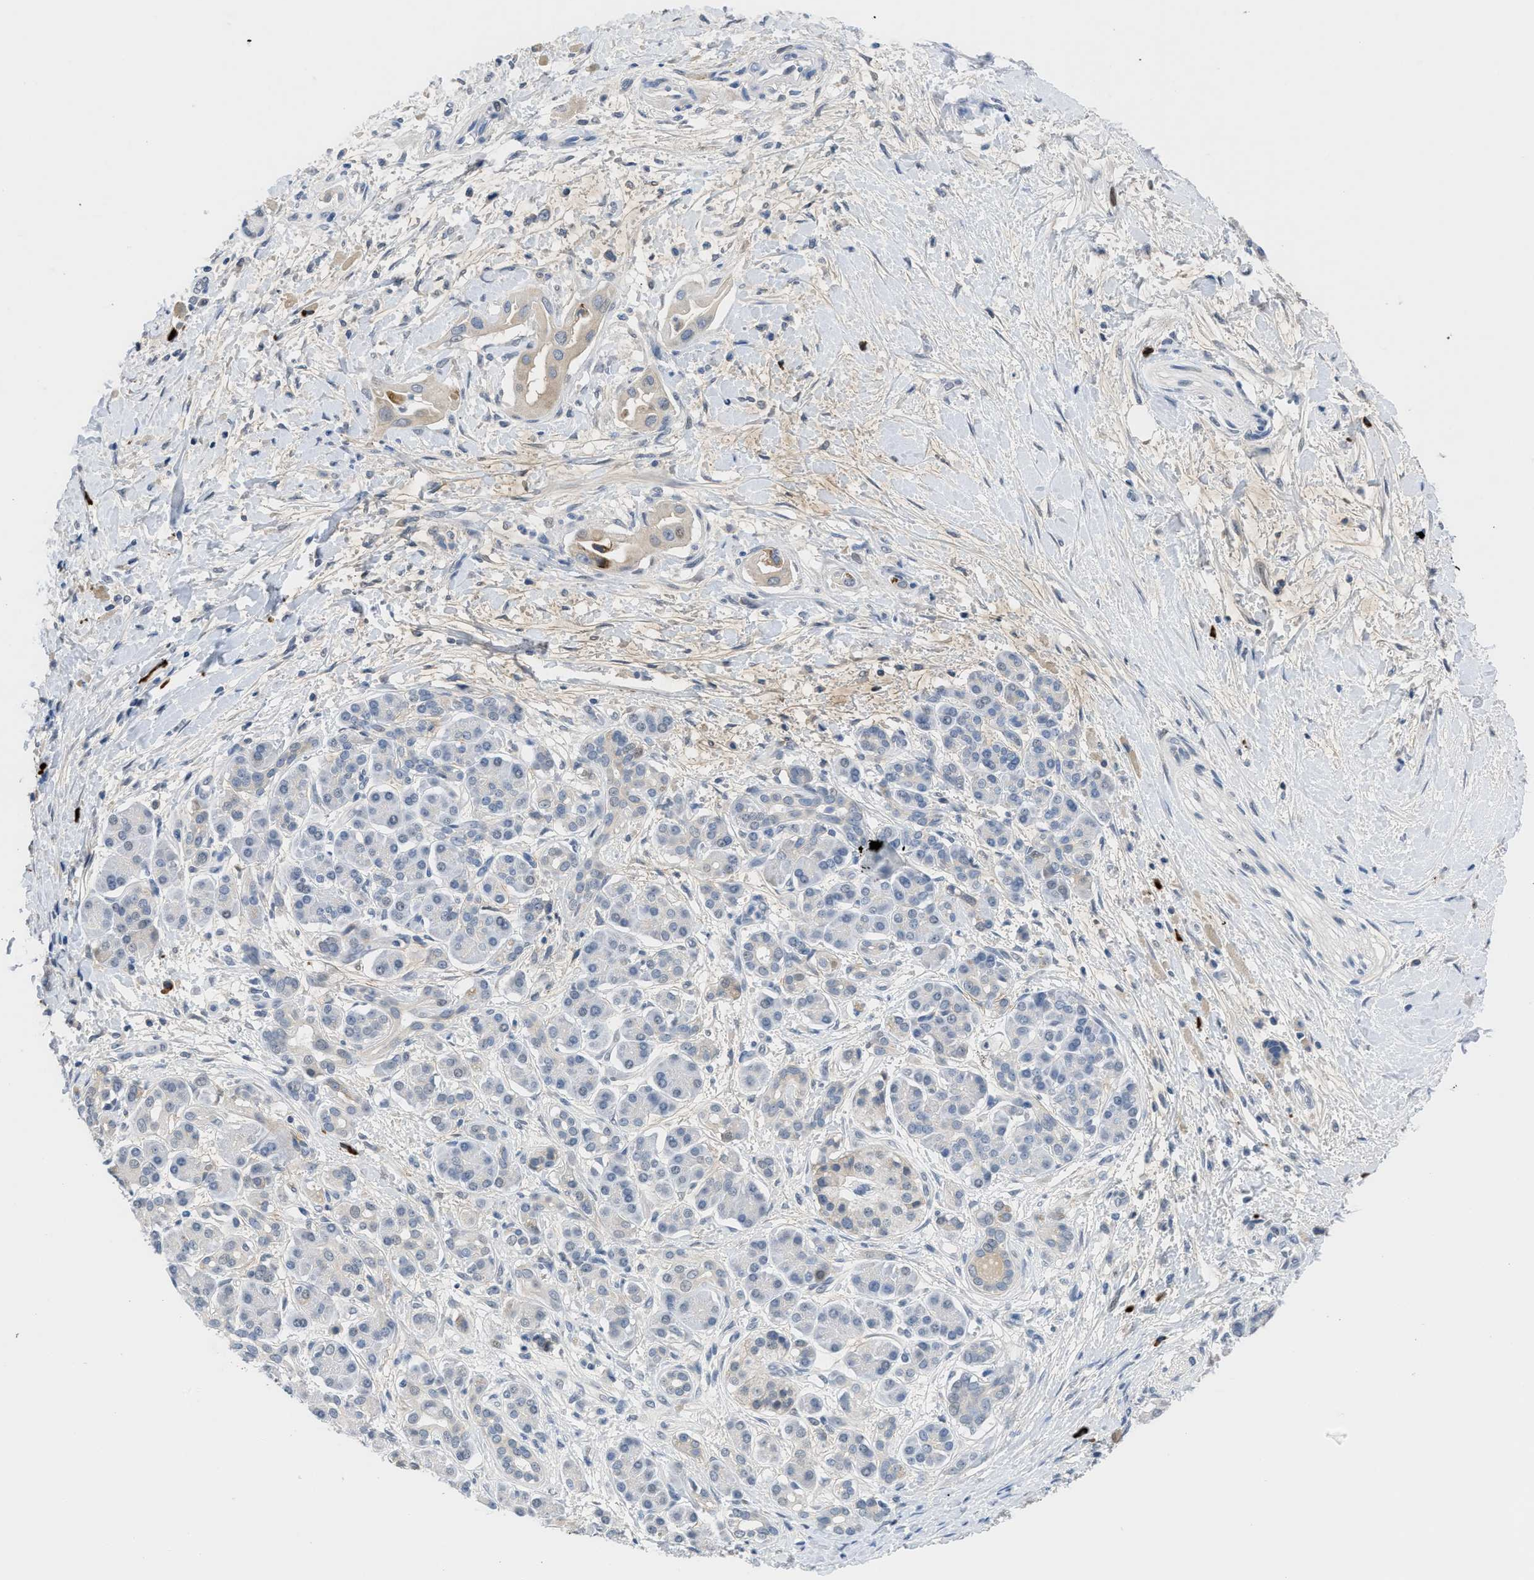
{"staining": {"intensity": "negative", "quantity": "none", "location": "none"}, "tissue": "pancreatic cancer", "cell_type": "Tumor cells", "image_type": "cancer", "snomed": [{"axis": "morphology", "description": "Adenocarcinoma, NOS"}, {"axis": "topography", "description": "Pancreas"}], "caption": "Image shows no significant protein staining in tumor cells of pancreatic cancer.", "gene": "OR9K2", "patient": {"sex": "male", "age": 55}}